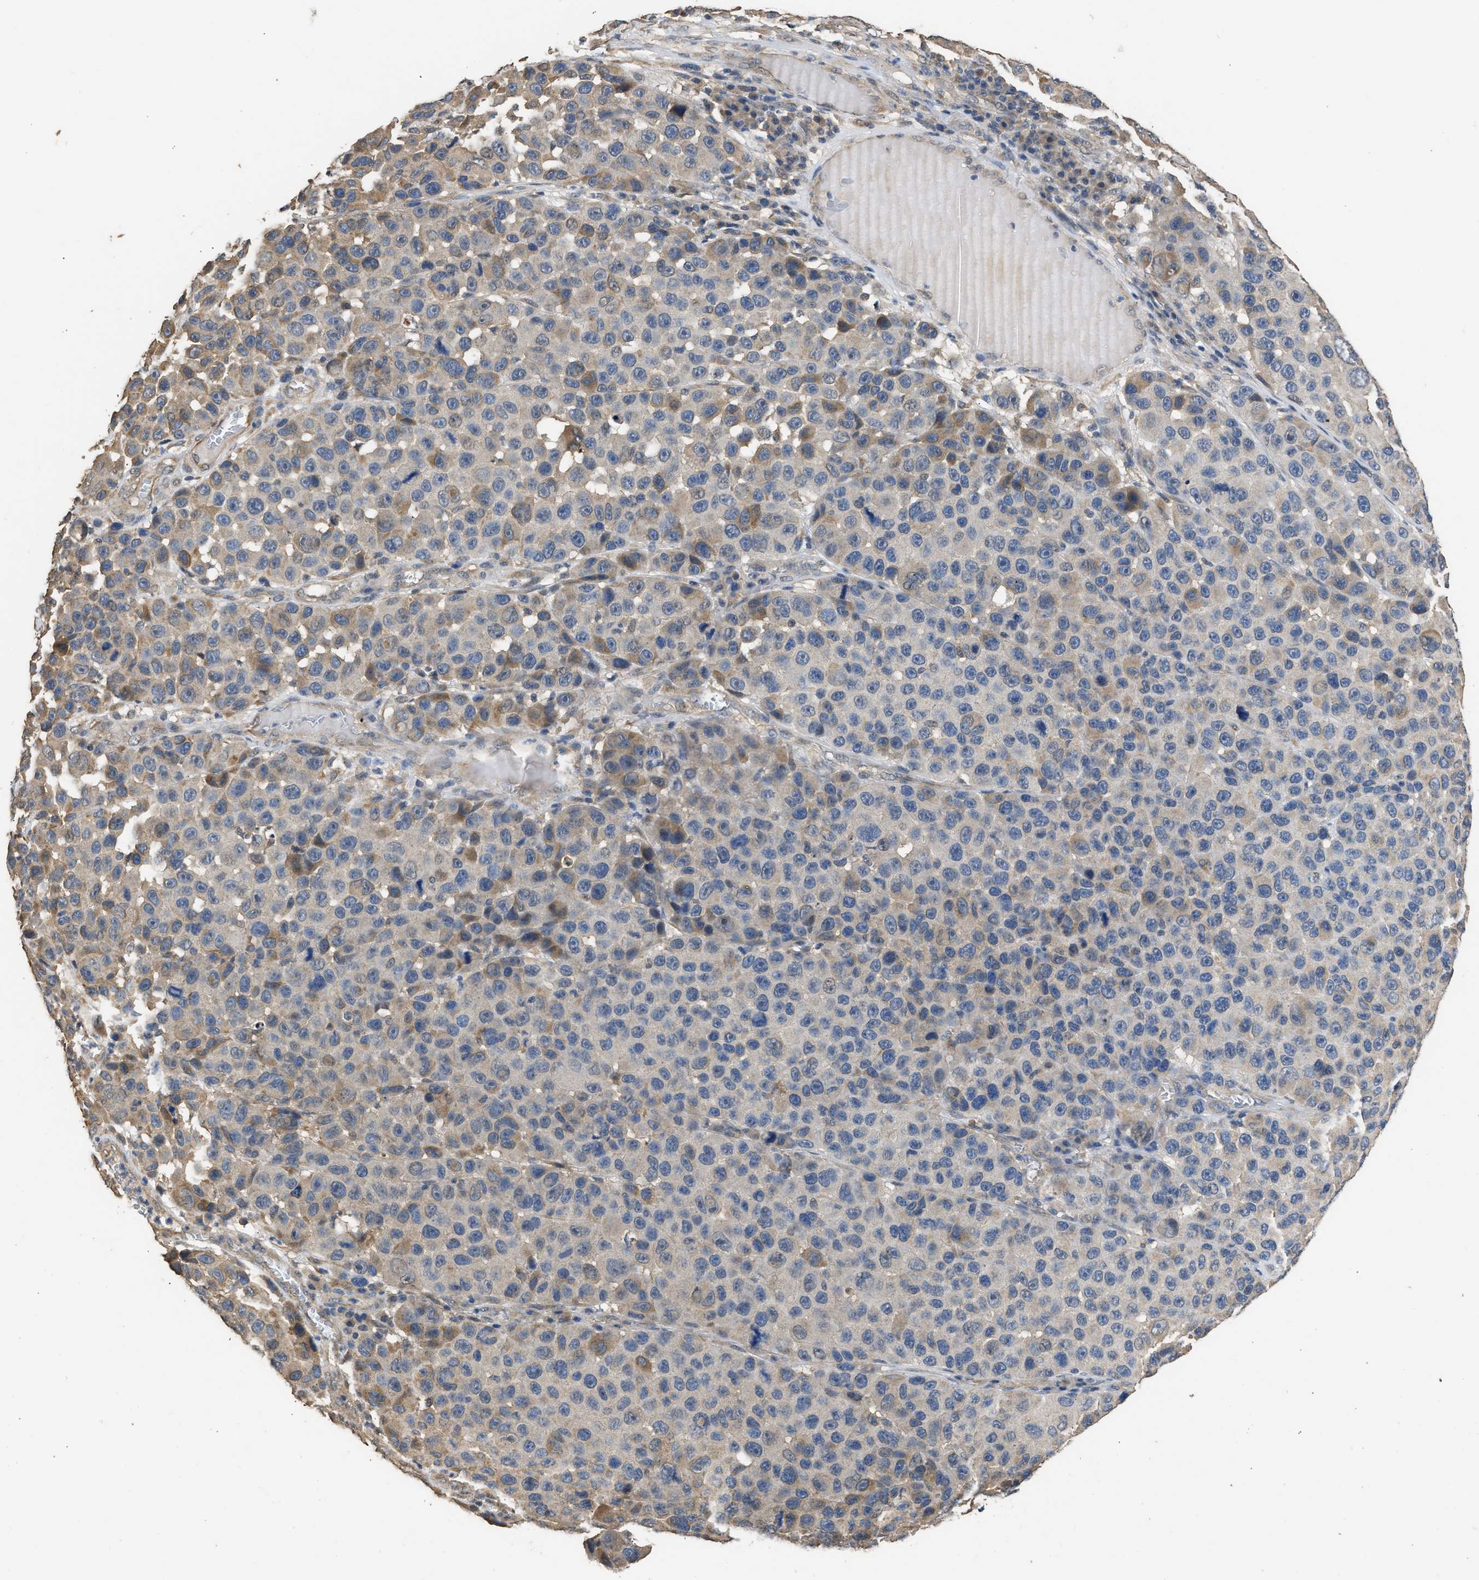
{"staining": {"intensity": "moderate", "quantity": "<25%", "location": "cytoplasmic/membranous"}, "tissue": "melanoma", "cell_type": "Tumor cells", "image_type": "cancer", "snomed": [{"axis": "morphology", "description": "Malignant melanoma, NOS"}, {"axis": "topography", "description": "Skin"}], "caption": "An immunohistochemistry photomicrograph of neoplastic tissue is shown. Protein staining in brown shows moderate cytoplasmic/membranous positivity in malignant melanoma within tumor cells.", "gene": "SPINT2", "patient": {"sex": "male", "age": 53}}